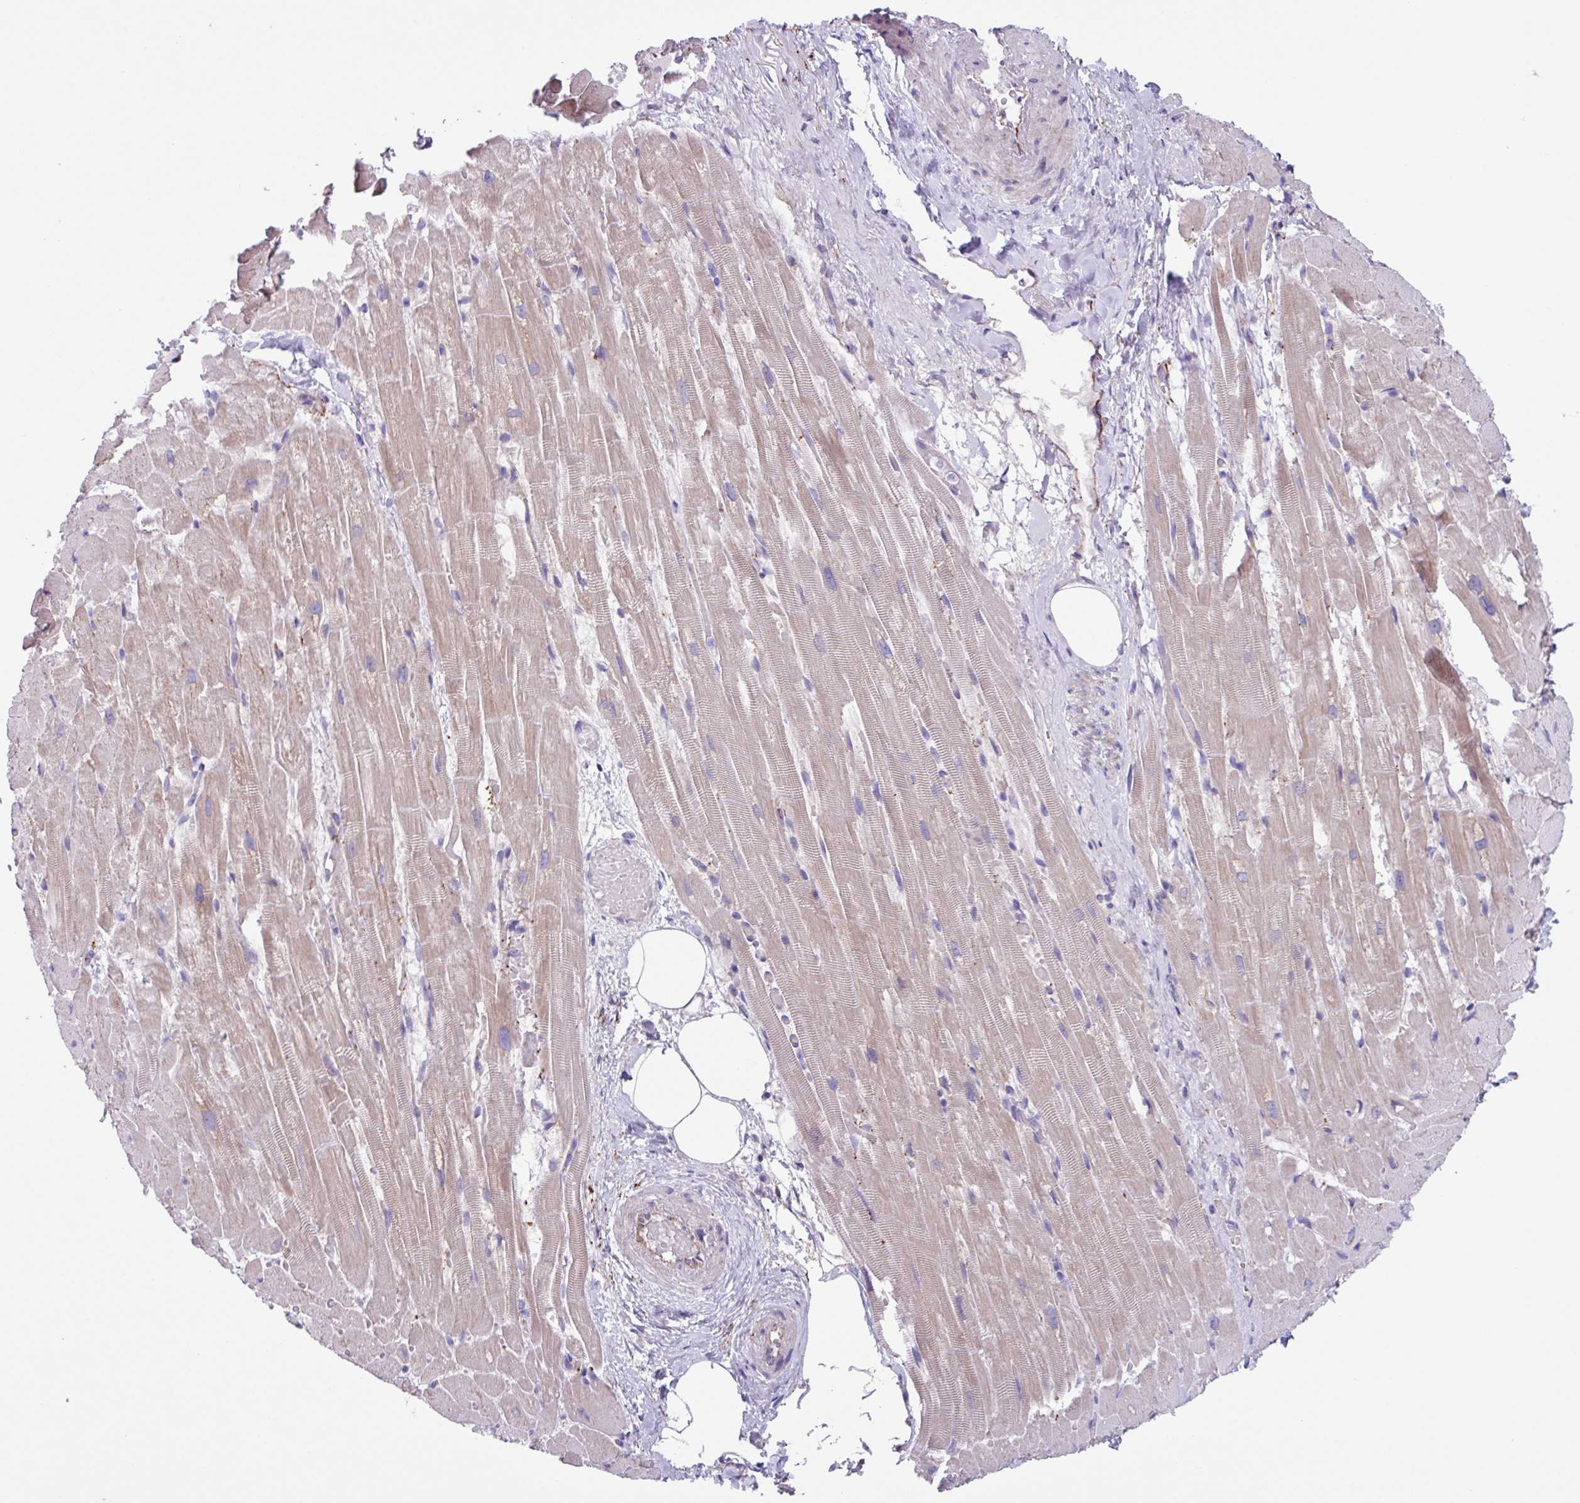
{"staining": {"intensity": "weak", "quantity": "25%-75%", "location": "cytoplasmic/membranous"}, "tissue": "heart muscle", "cell_type": "Cardiomyocytes", "image_type": "normal", "snomed": [{"axis": "morphology", "description": "Normal tissue, NOS"}, {"axis": "topography", "description": "Heart"}], "caption": "Protein staining reveals weak cytoplasmic/membranous expression in about 25%-75% of cardiomyocytes in normal heart muscle.", "gene": "OTULIN", "patient": {"sex": "male", "age": 37}}